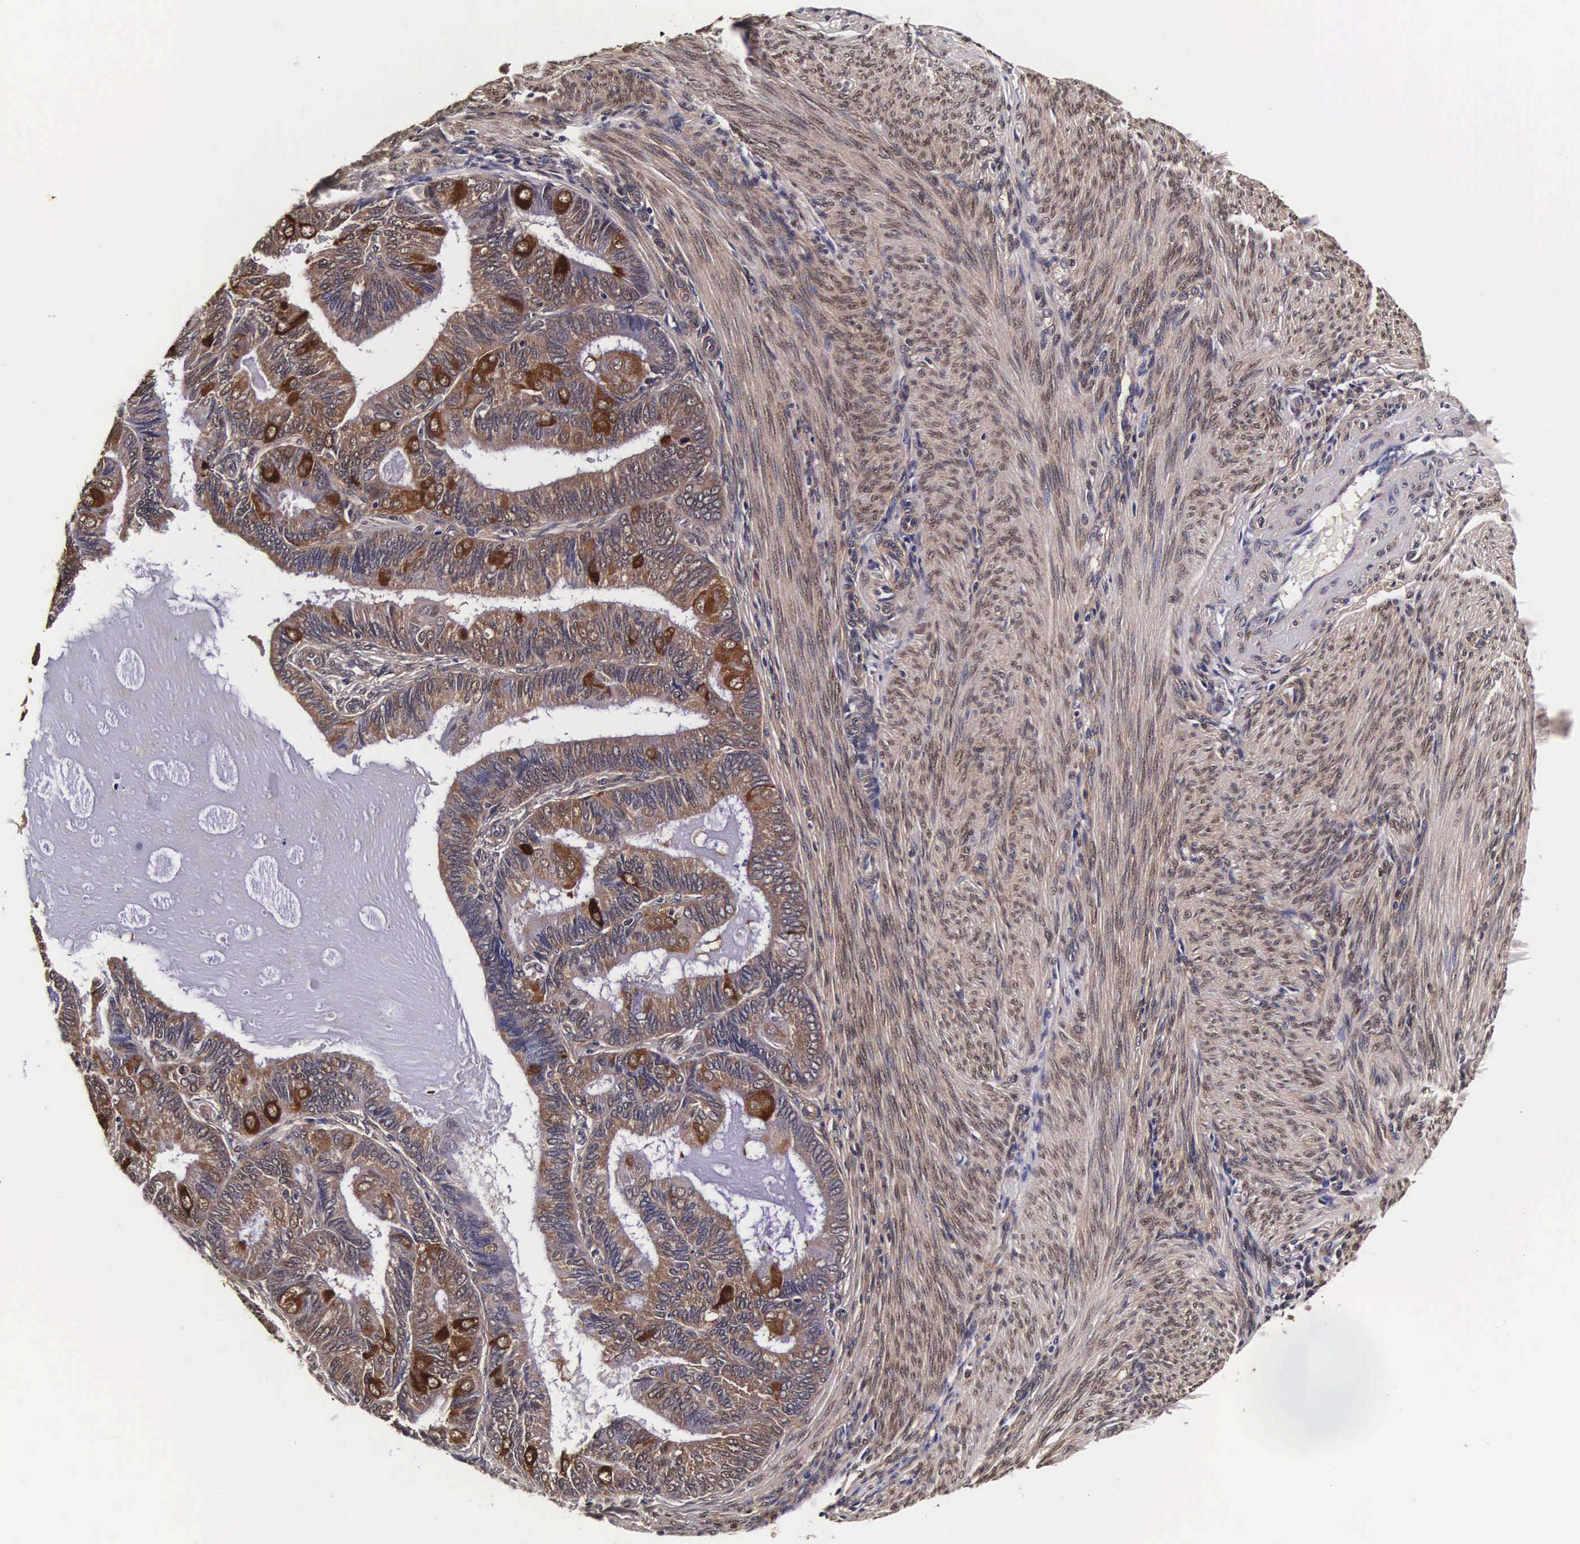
{"staining": {"intensity": "moderate", "quantity": ">75%", "location": "cytoplasmic/membranous,nuclear"}, "tissue": "endometrial cancer", "cell_type": "Tumor cells", "image_type": "cancer", "snomed": [{"axis": "morphology", "description": "Adenocarcinoma, NOS"}, {"axis": "topography", "description": "Endometrium"}], "caption": "IHC (DAB (3,3'-diaminobenzidine)) staining of human endometrial adenocarcinoma shows moderate cytoplasmic/membranous and nuclear protein staining in about >75% of tumor cells.", "gene": "TECPR2", "patient": {"sex": "female", "age": 63}}